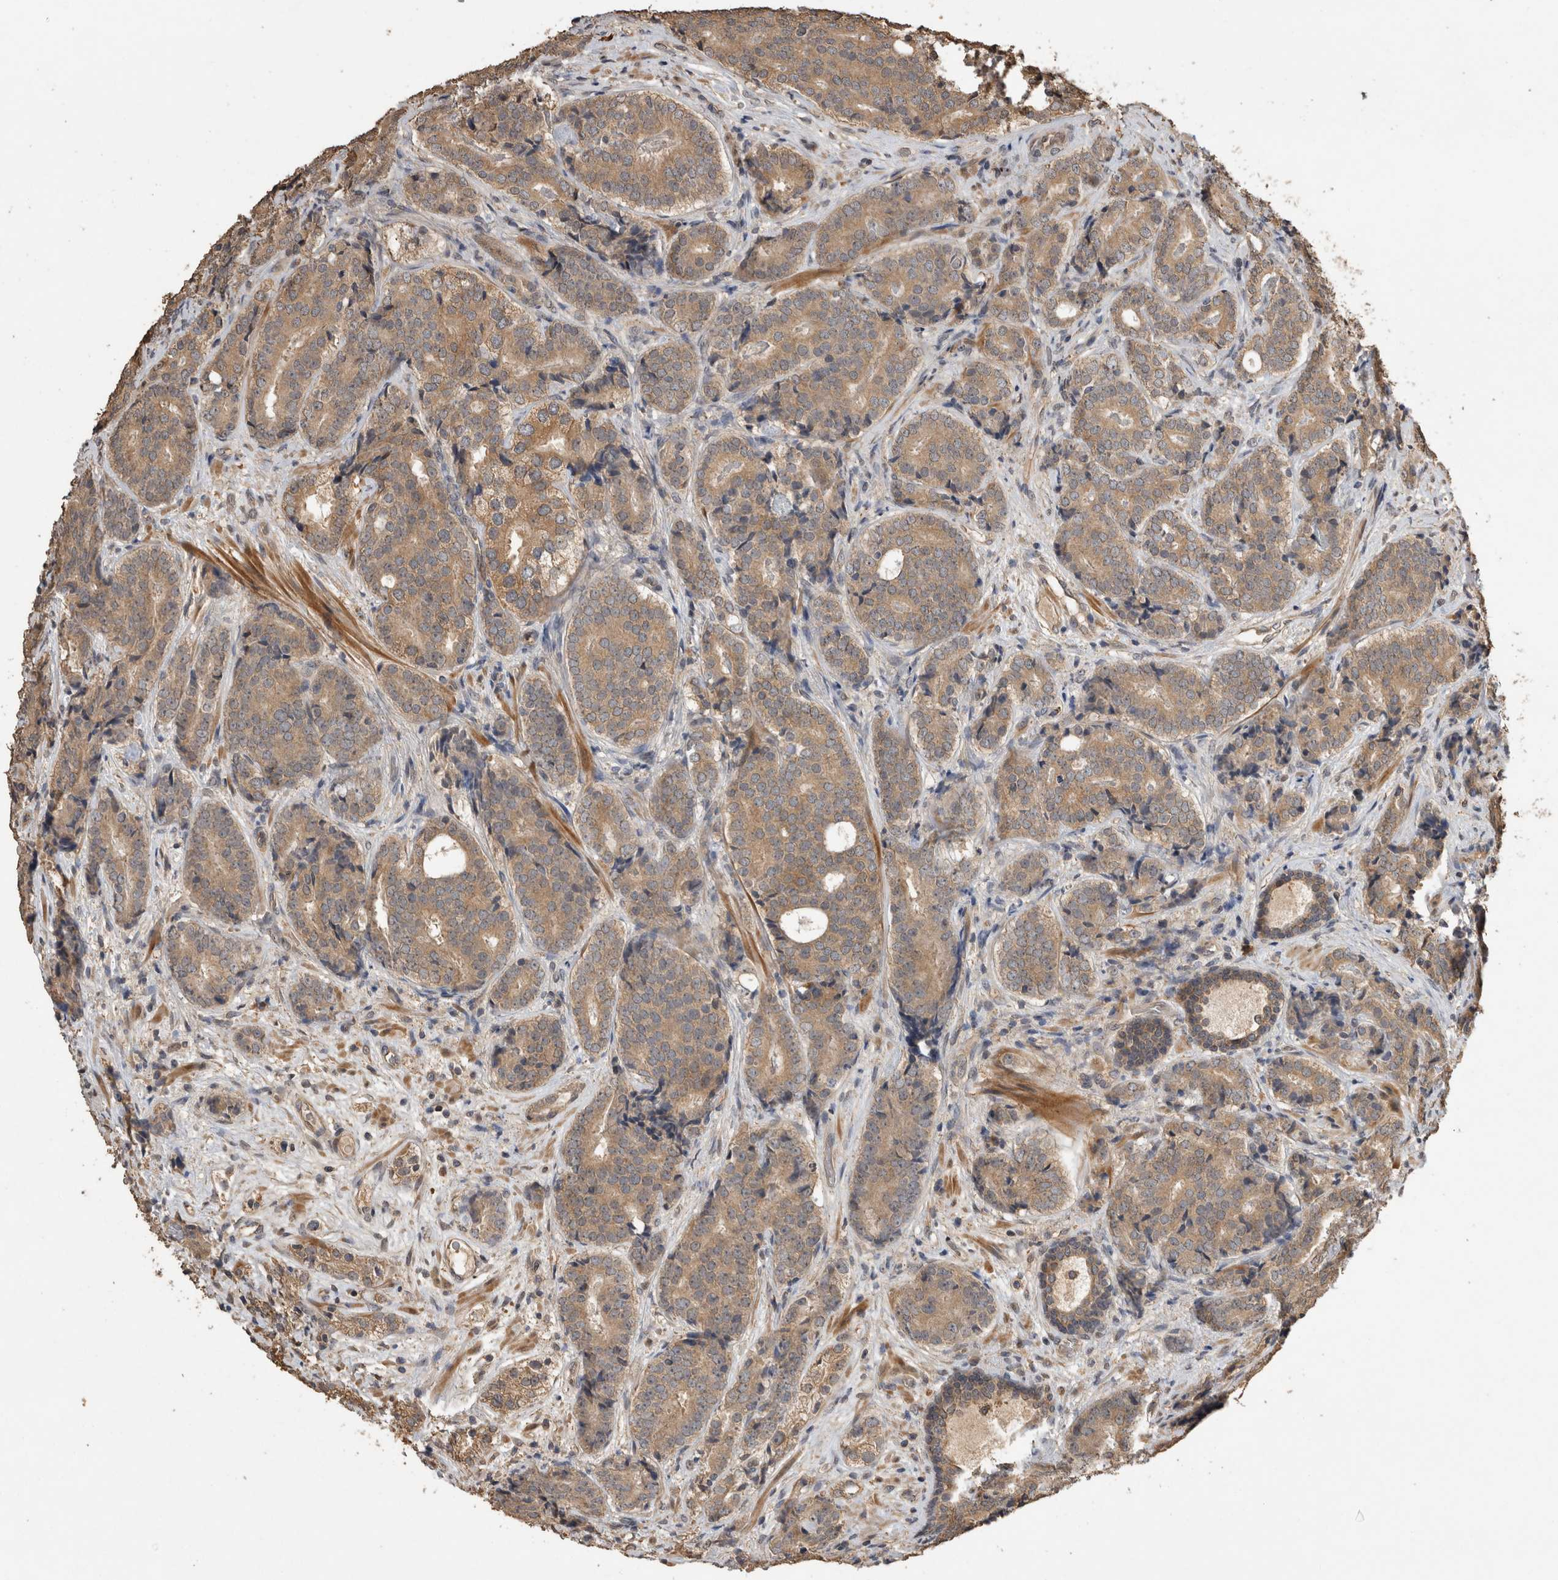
{"staining": {"intensity": "moderate", "quantity": ">75%", "location": "cytoplasmic/membranous"}, "tissue": "prostate cancer", "cell_type": "Tumor cells", "image_type": "cancer", "snomed": [{"axis": "morphology", "description": "Adenocarcinoma, High grade"}, {"axis": "topography", "description": "Prostate"}], "caption": "Prostate cancer stained with immunohistochemistry (IHC) demonstrates moderate cytoplasmic/membranous expression in about >75% of tumor cells.", "gene": "RHPN1", "patient": {"sex": "male", "age": 56}}